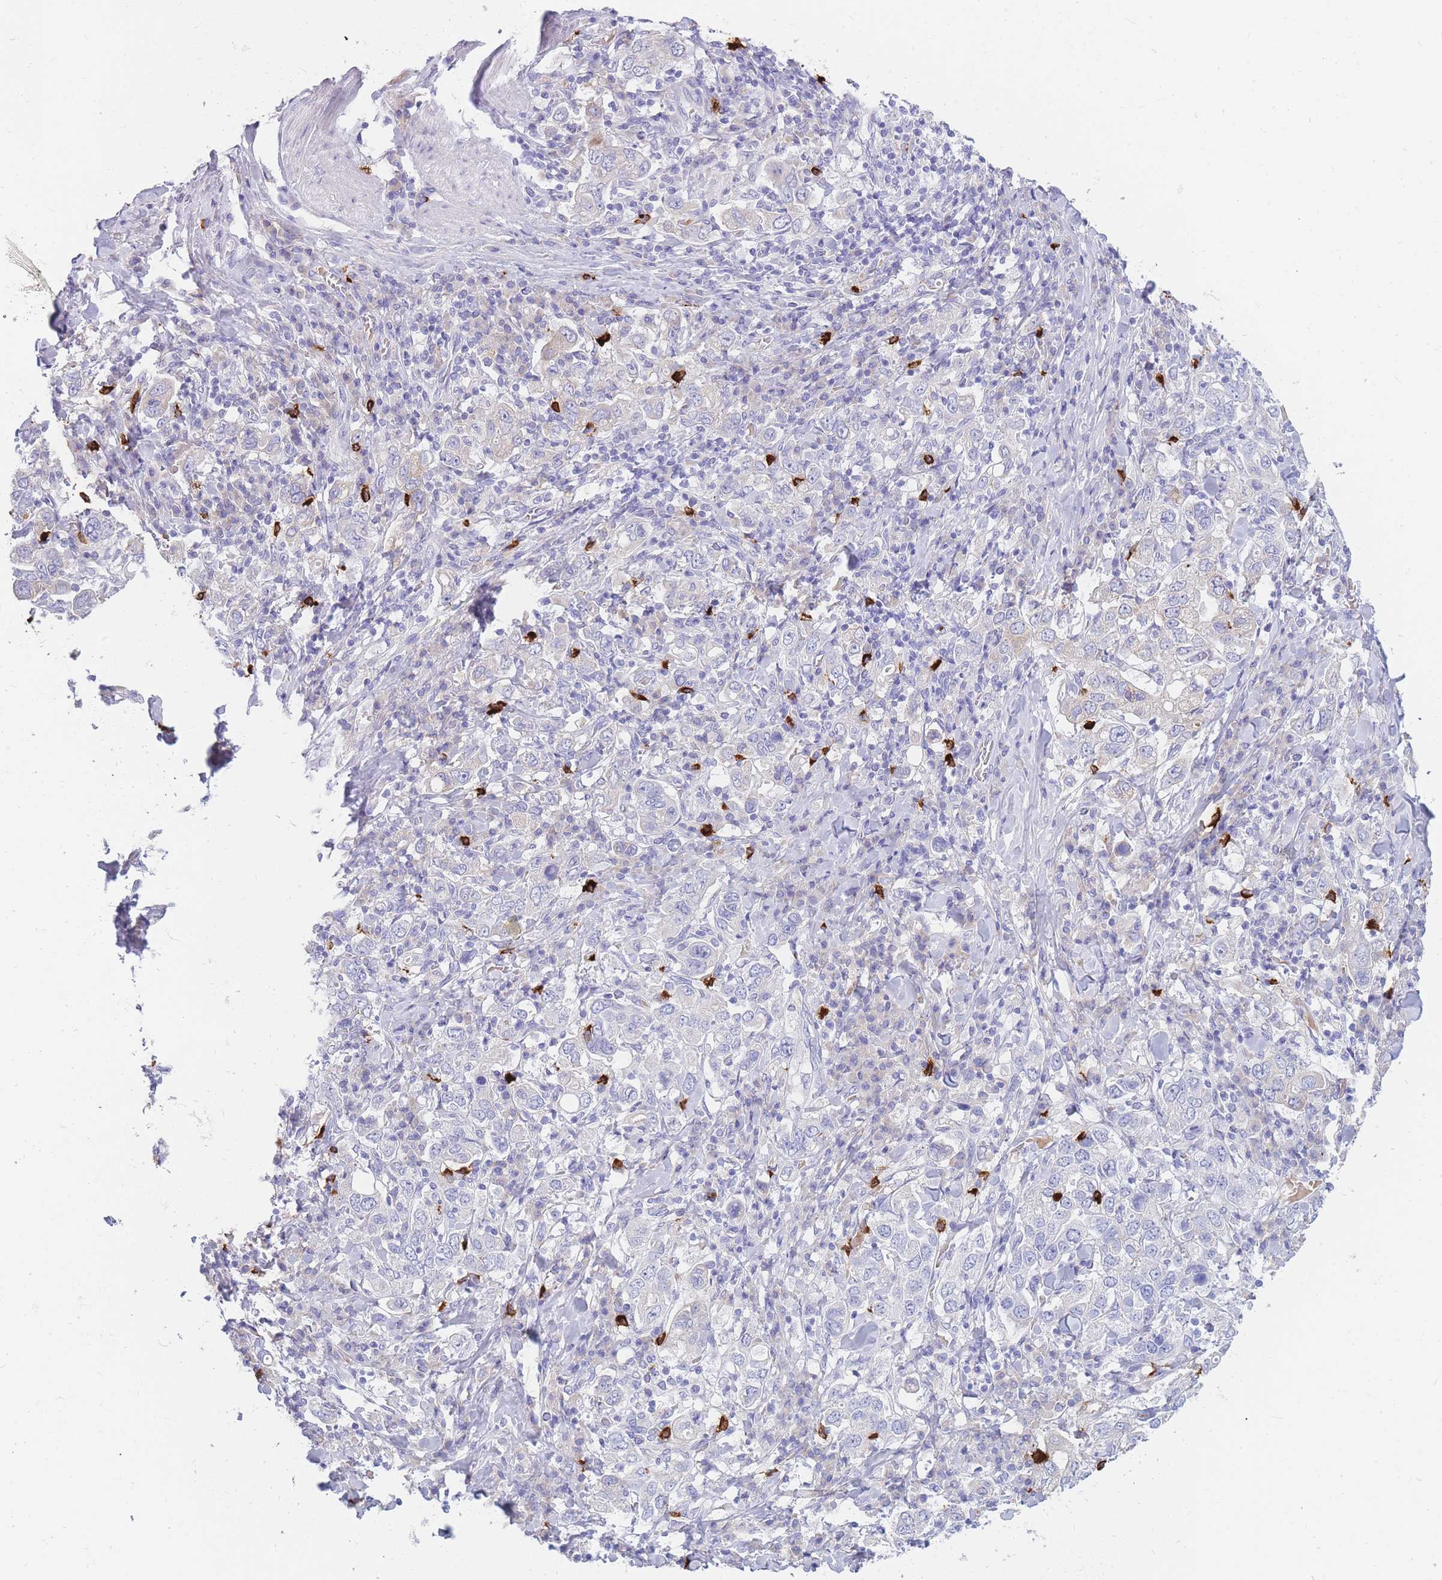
{"staining": {"intensity": "negative", "quantity": "none", "location": "none"}, "tissue": "stomach cancer", "cell_type": "Tumor cells", "image_type": "cancer", "snomed": [{"axis": "morphology", "description": "Adenocarcinoma, NOS"}, {"axis": "topography", "description": "Stomach, upper"}], "caption": "Adenocarcinoma (stomach) stained for a protein using immunohistochemistry displays no staining tumor cells.", "gene": "TPSD1", "patient": {"sex": "male", "age": 62}}